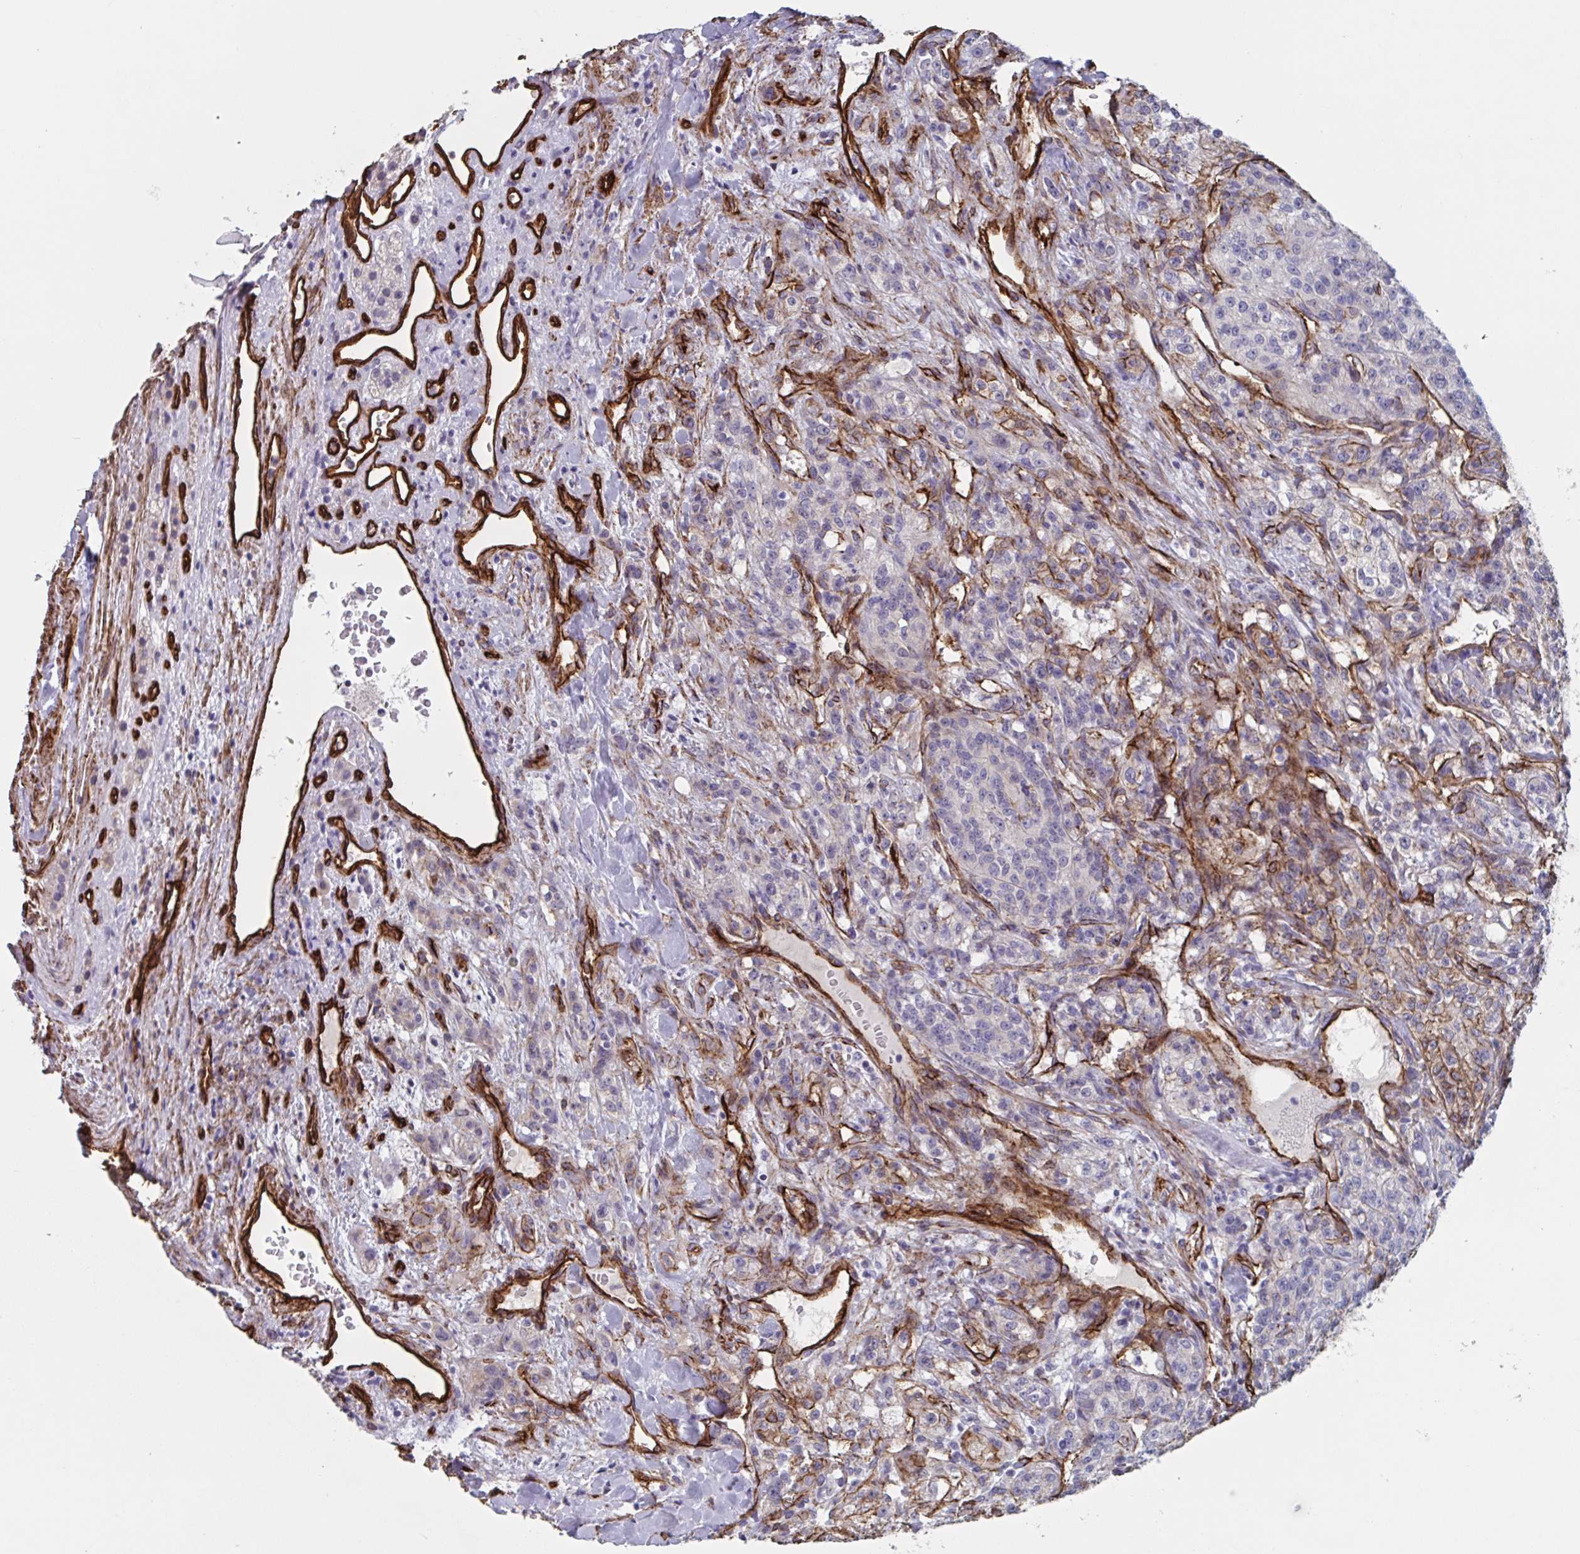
{"staining": {"intensity": "moderate", "quantity": "<25%", "location": "cytoplasmic/membranous"}, "tissue": "renal cancer", "cell_type": "Tumor cells", "image_type": "cancer", "snomed": [{"axis": "morphology", "description": "Adenocarcinoma, NOS"}, {"axis": "topography", "description": "Kidney"}], "caption": "An immunohistochemistry (IHC) micrograph of tumor tissue is shown. Protein staining in brown shows moderate cytoplasmic/membranous positivity in renal cancer (adenocarcinoma) within tumor cells.", "gene": "CITED4", "patient": {"sex": "female", "age": 63}}